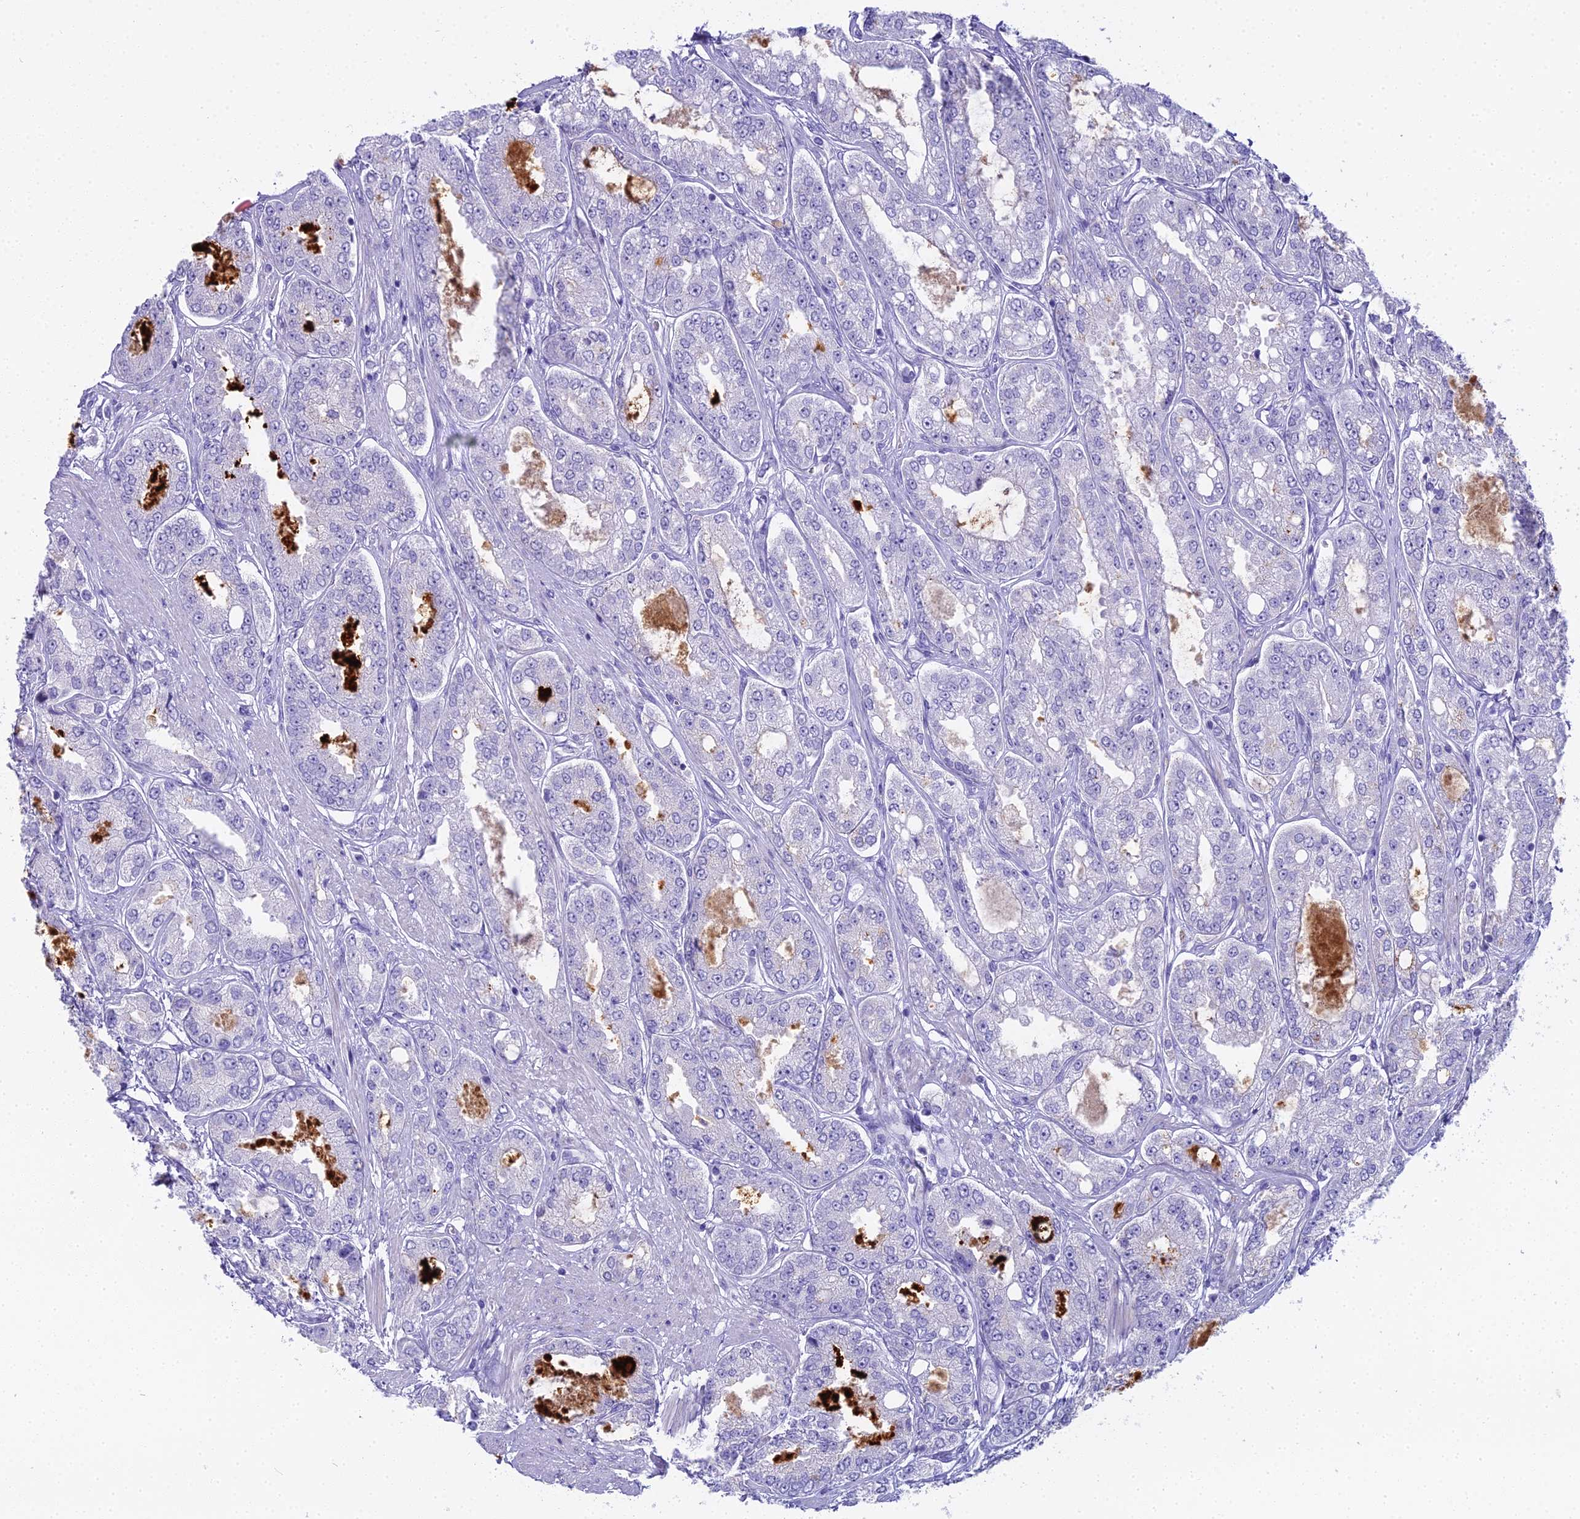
{"staining": {"intensity": "negative", "quantity": "none", "location": "none"}, "tissue": "prostate cancer", "cell_type": "Tumor cells", "image_type": "cancer", "snomed": [{"axis": "morphology", "description": "Adenocarcinoma, High grade"}, {"axis": "topography", "description": "Prostate"}], "caption": "Immunohistochemistry (IHC) image of human prostate cancer stained for a protein (brown), which shows no staining in tumor cells.", "gene": "UNC80", "patient": {"sex": "male", "age": 71}}